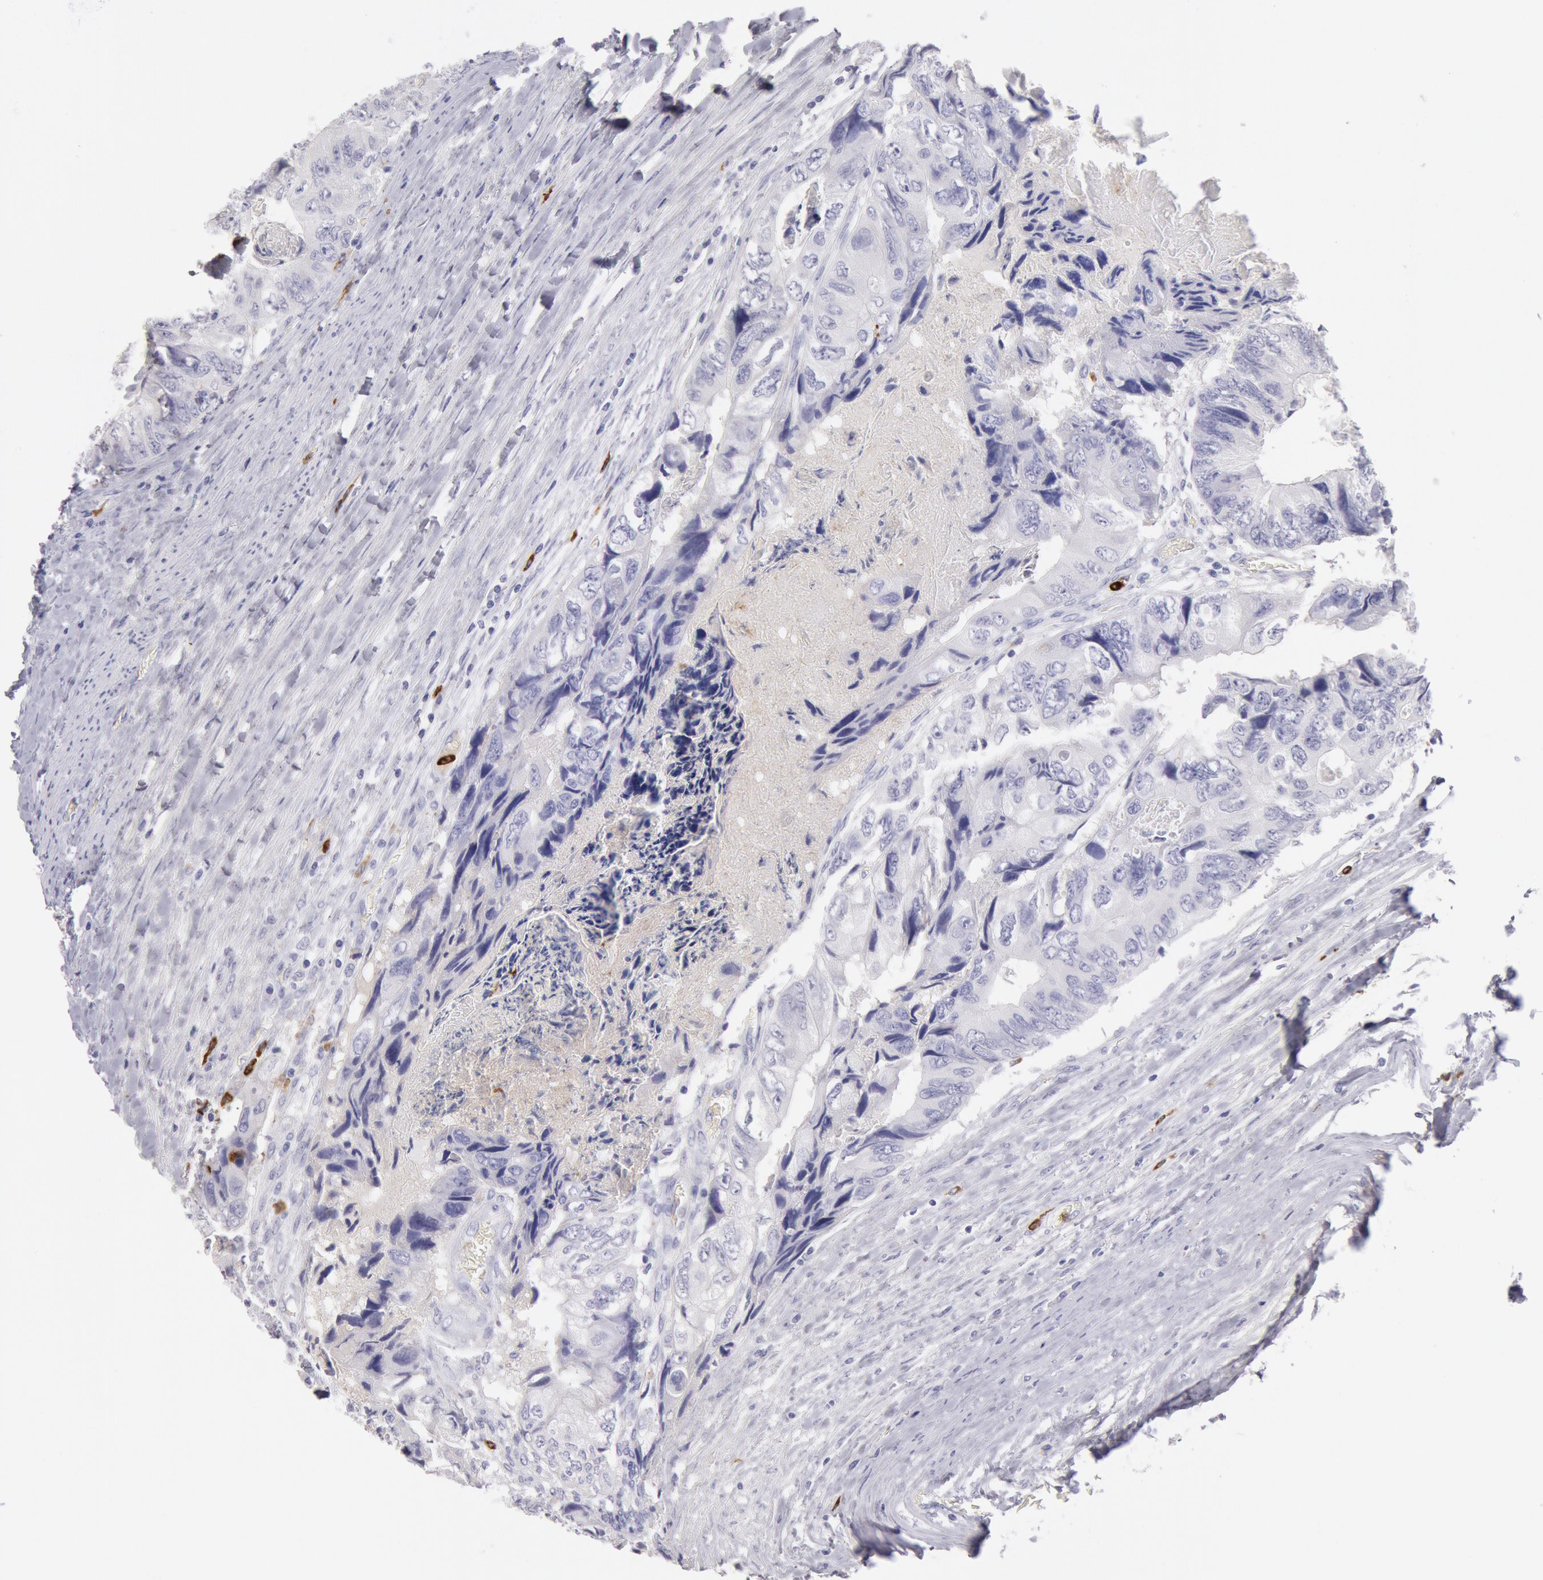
{"staining": {"intensity": "negative", "quantity": "none", "location": "none"}, "tissue": "colorectal cancer", "cell_type": "Tumor cells", "image_type": "cancer", "snomed": [{"axis": "morphology", "description": "Adenocarcinoma, NOS"}, {"axis": "topography", "description": "Rectum"}], "caption": "An IHC histopathology image of adenocarcinoma (colorectal) is shown. There is no staining in tumor cells of adenocarcinoma (colorectal).", "gene": "FCN1", "patient": {"sex": "female", "age": 82}}